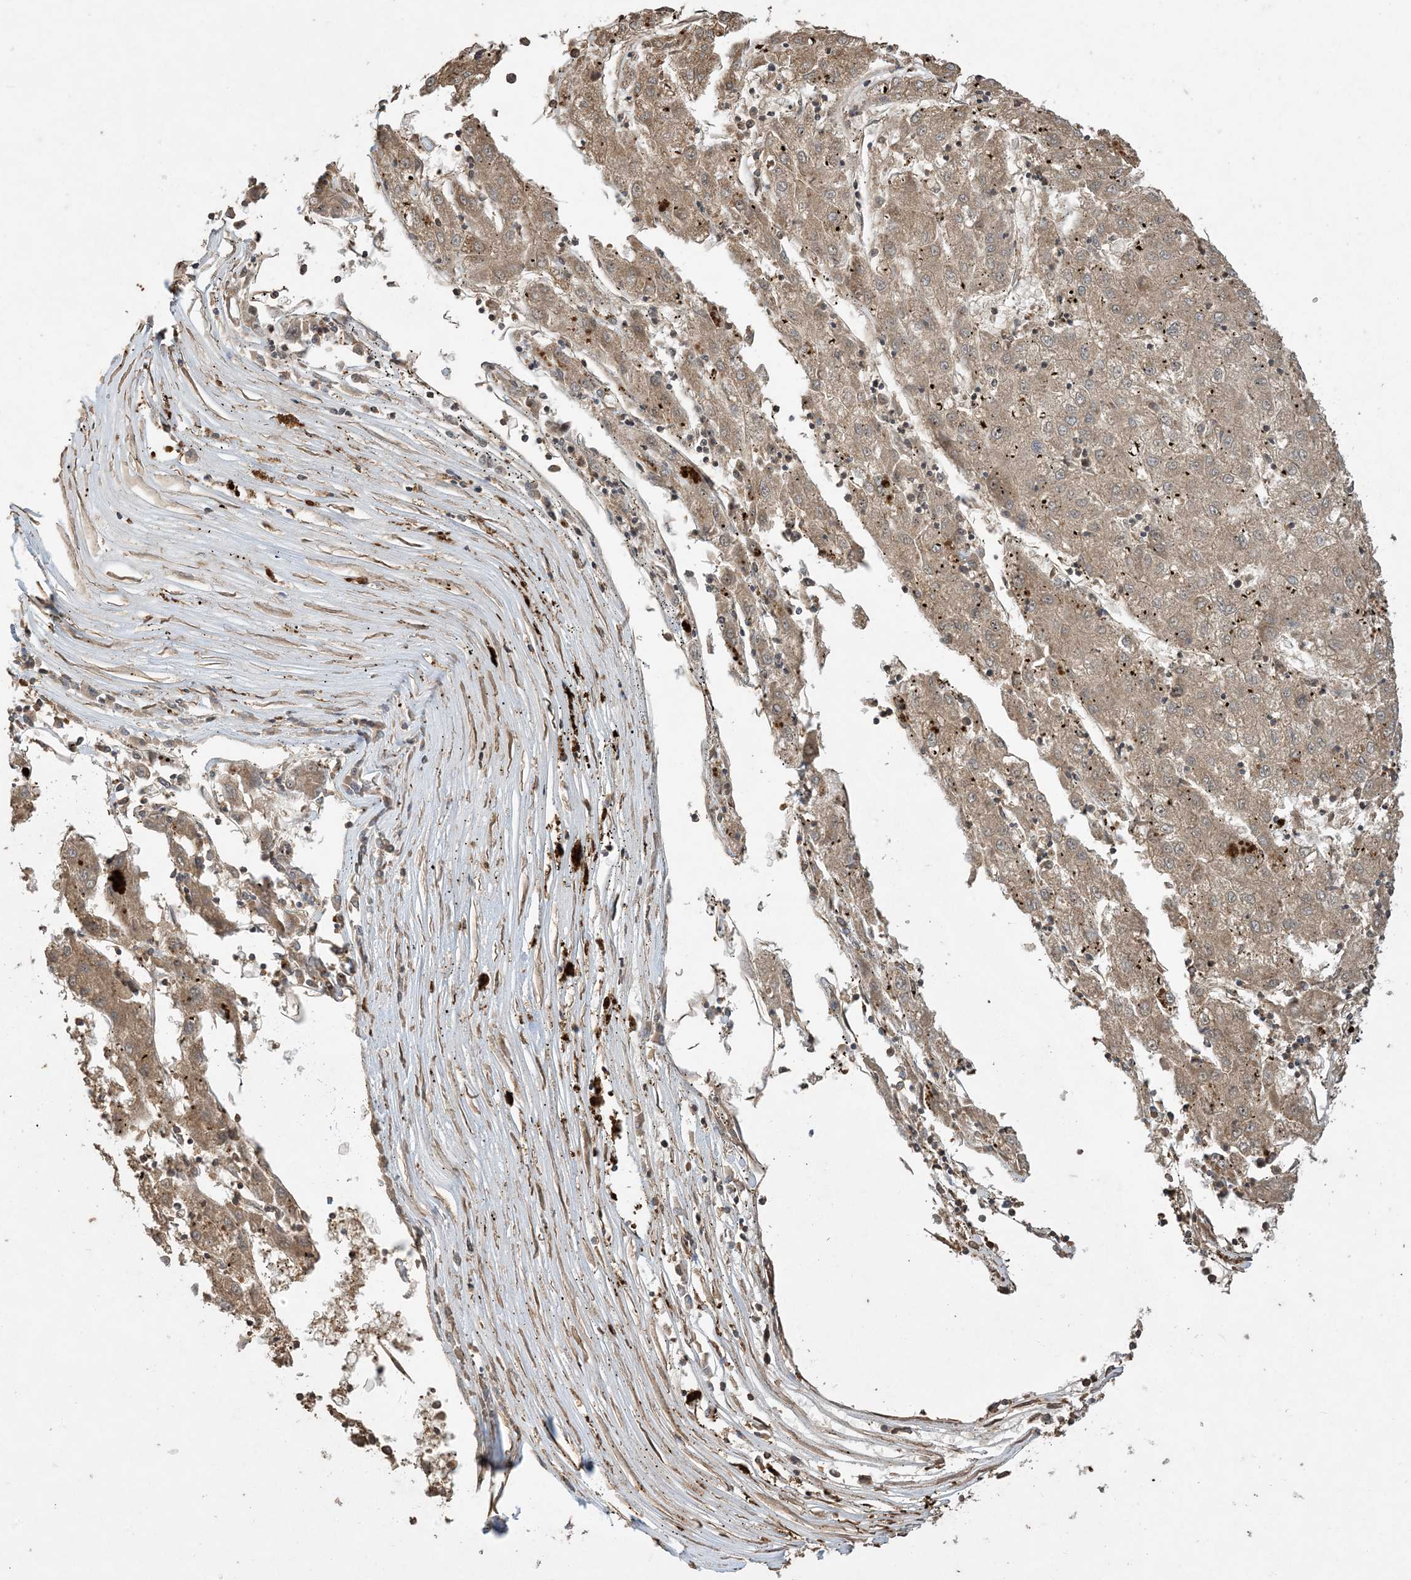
{"staining": {"intensity": "moderate", "quantity": ">75%", "location": "cytoplasmic/membranous"}, "tissue": "liver cancer", "cell_type": "Tumor cells", "image_type": "cancer", "snomed": [{"axis": "morphology", "description": "Carcinoma, Hepatocellular, NOS"}, {"axis": "topography", "description": "Liver"}], "caption": "IHC photomicrograph of liver cancer stained for a protein (brown), which displays medium levels of moderate cytoplasmic/membranous positivity in approximately >75% of tumor cells.", "gene": "EFCAB8", "patient": {"sex": "male", "age": 72}}